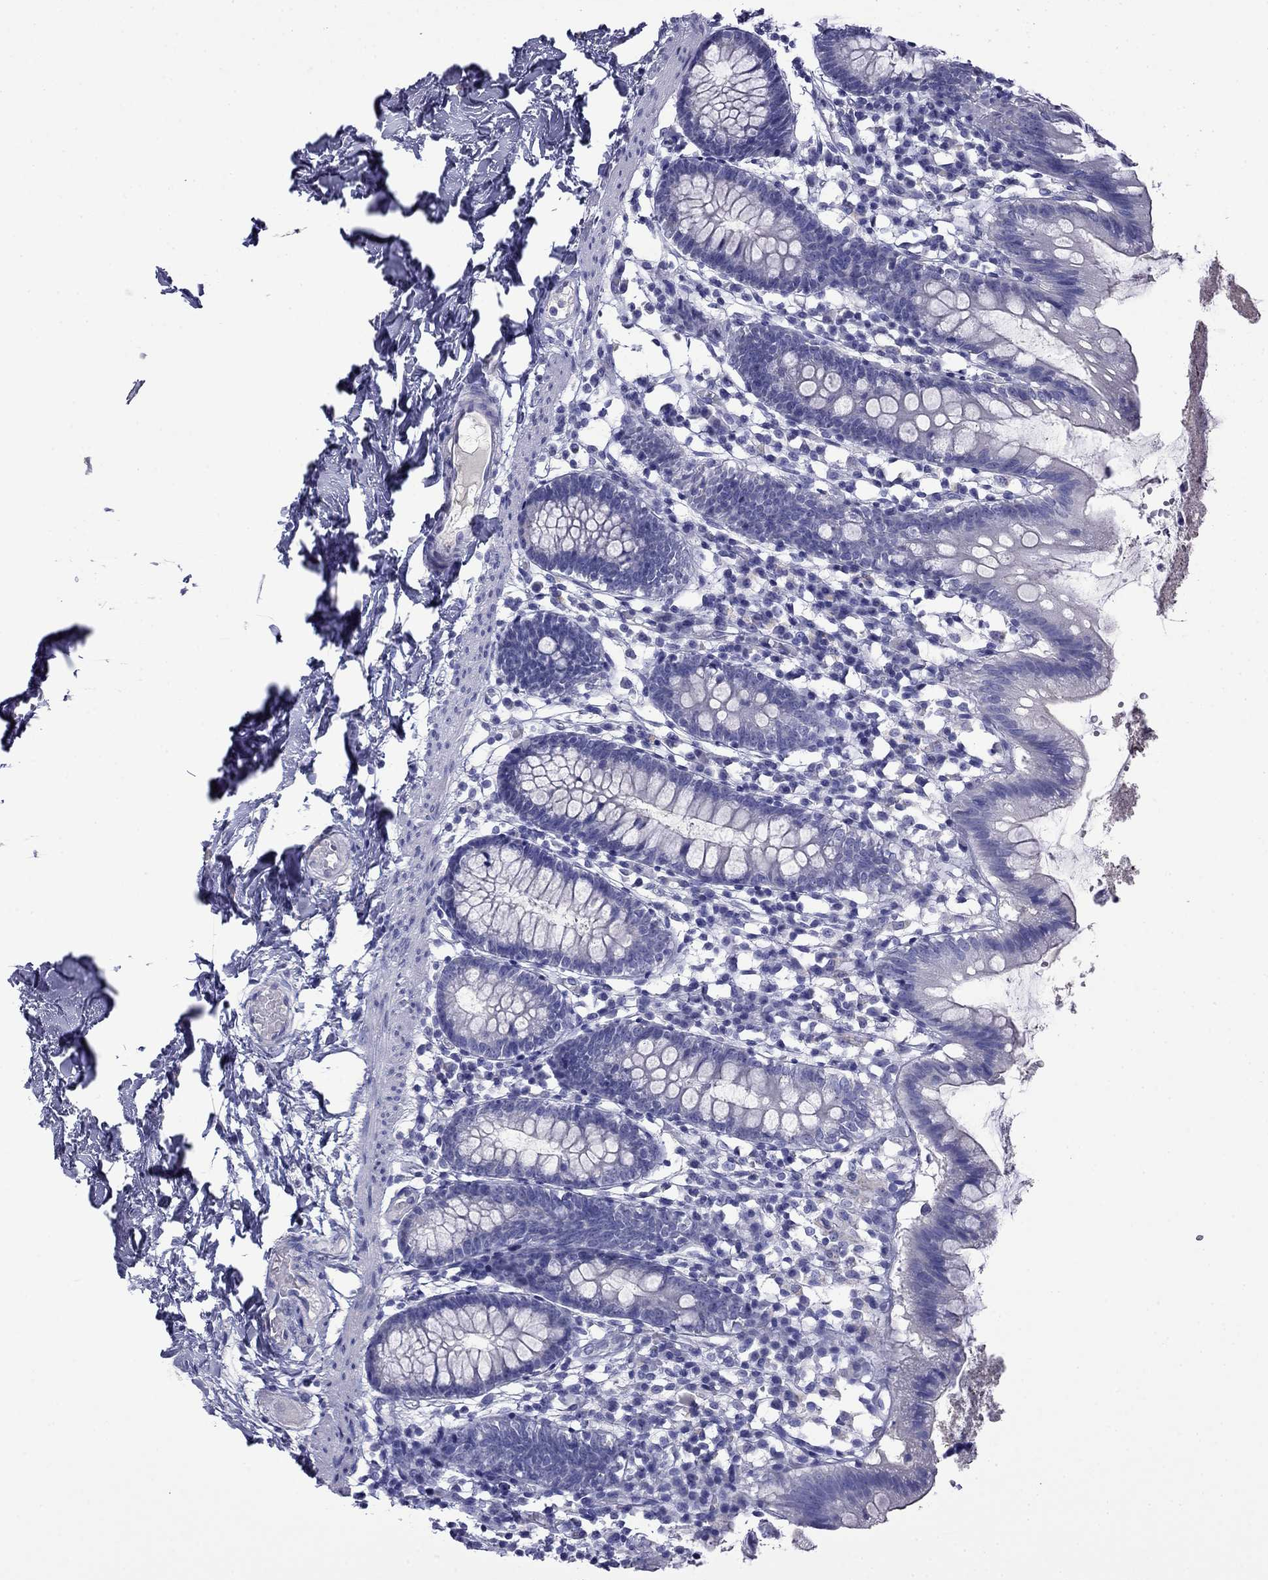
{"staining": {"intensity": "negative", "quantity": "none", "location": "none"}, "tissue": "small intestine", "cell_type": "Glandular cells", "image_type": "normal", "snomed": [{"axis": "morphology", "description": "Normal tissue, NOS"}, {"axis": "topography", "description": "Small intestine"}], "caption": "Immunohistochemistry (IHC) photomicrograph of benign human small intestine stained for a protein (brown), which demonstrates no expression in glandular cells.", "gene": "MYO15A", "patient": {"sex": "female", "age": 90}}